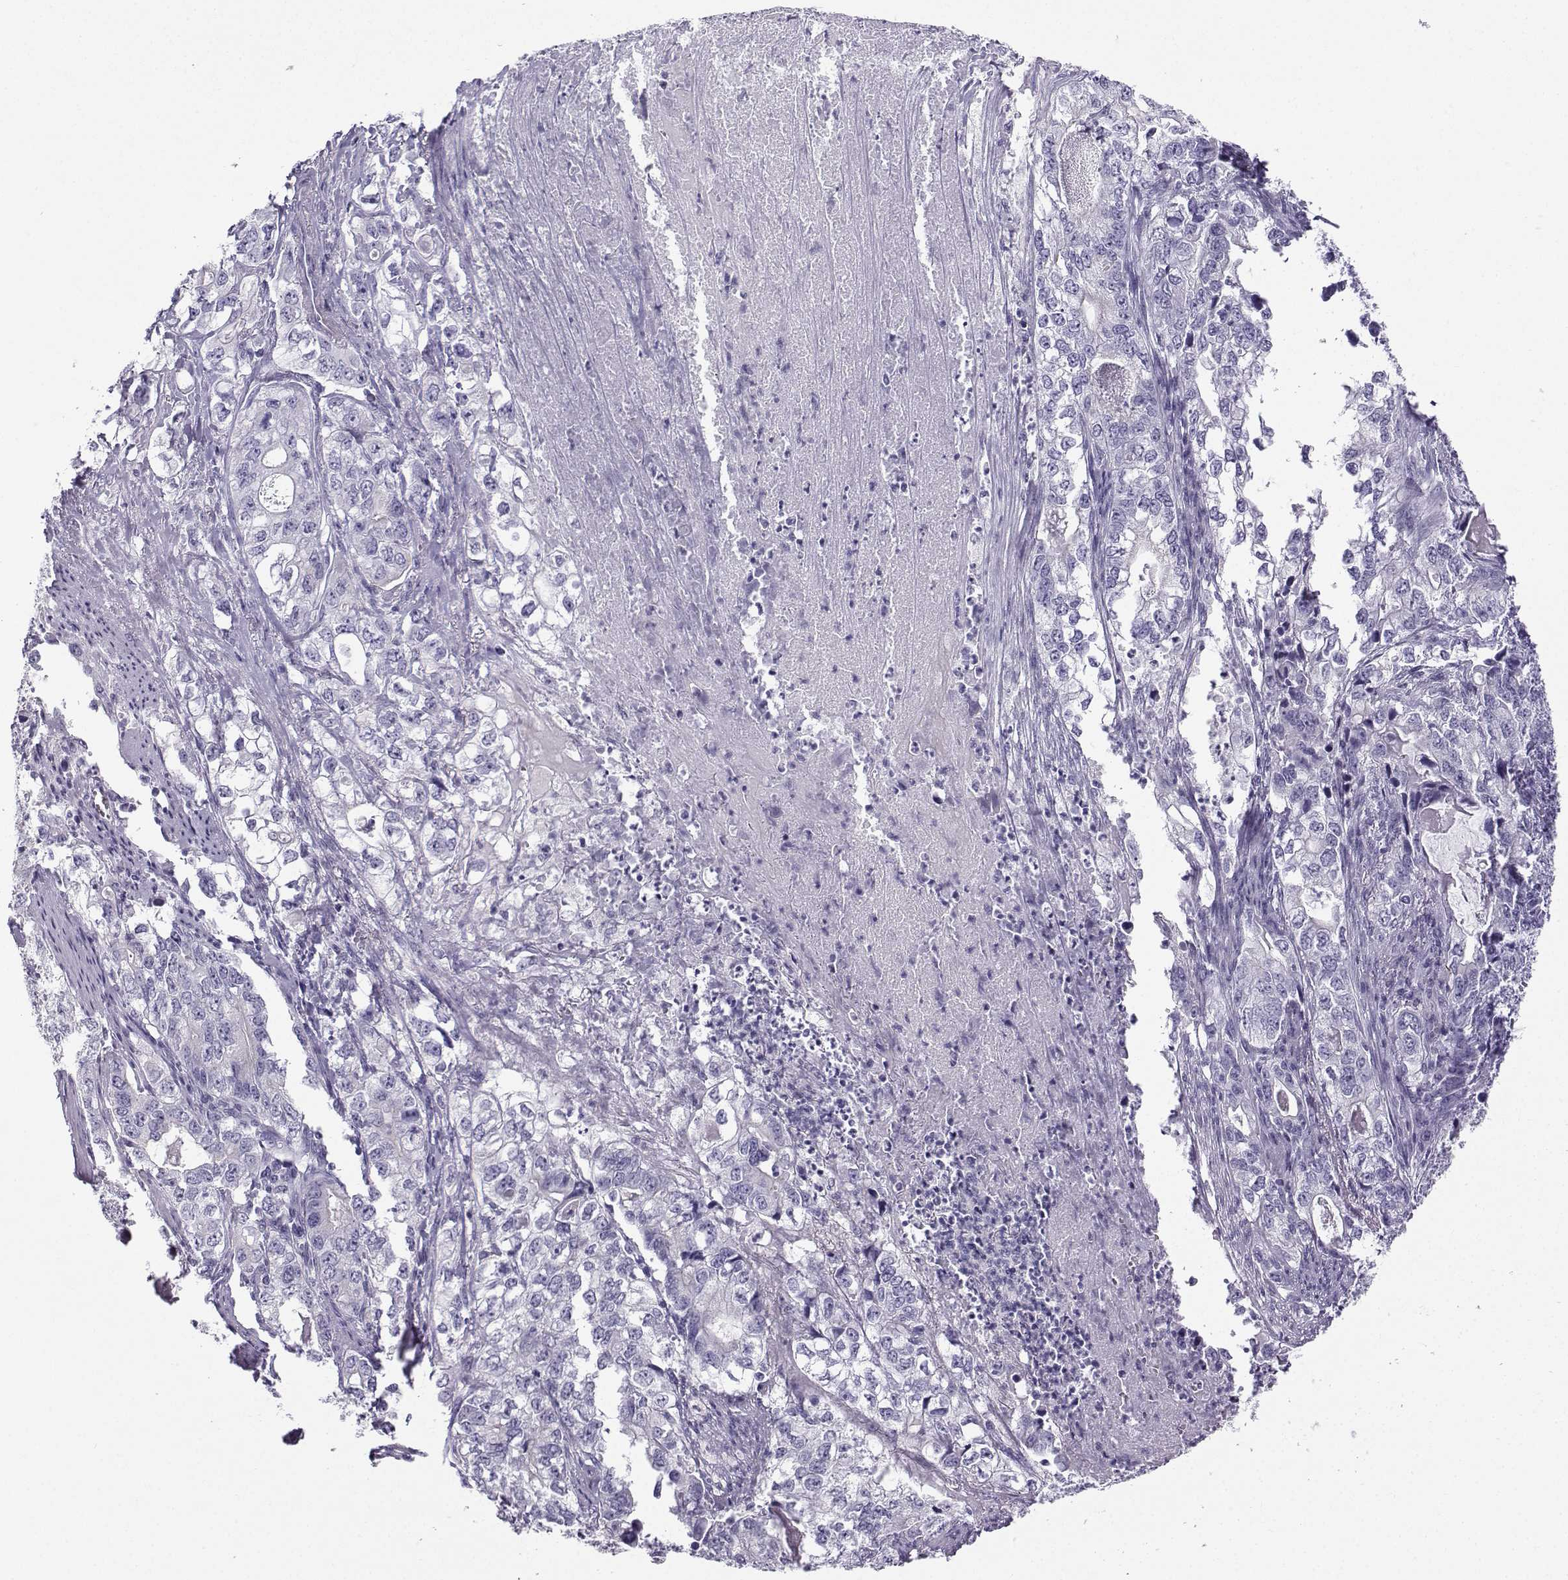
{"staining": {"intensity": "negative", "quantity": "none", "location": "none"}, "tissue": "stomach cancer", "cell_type": "Tumor cells", "image_type": "cancer", "snomed": [{"axis": "morphology", "description": "Adenocarcinoma, NOS"}, {"axis": "topography", "description": "Stomach, lower"}], "caption": "DAB (3,3'-diaminobenzidine) immunohistochemical staining of human stomach cancer (adenocarcinoma) displays no significant staining in tumor cells.", "gene": "ZBTB8B", "patient": {"sex": "female", "age": 72}}